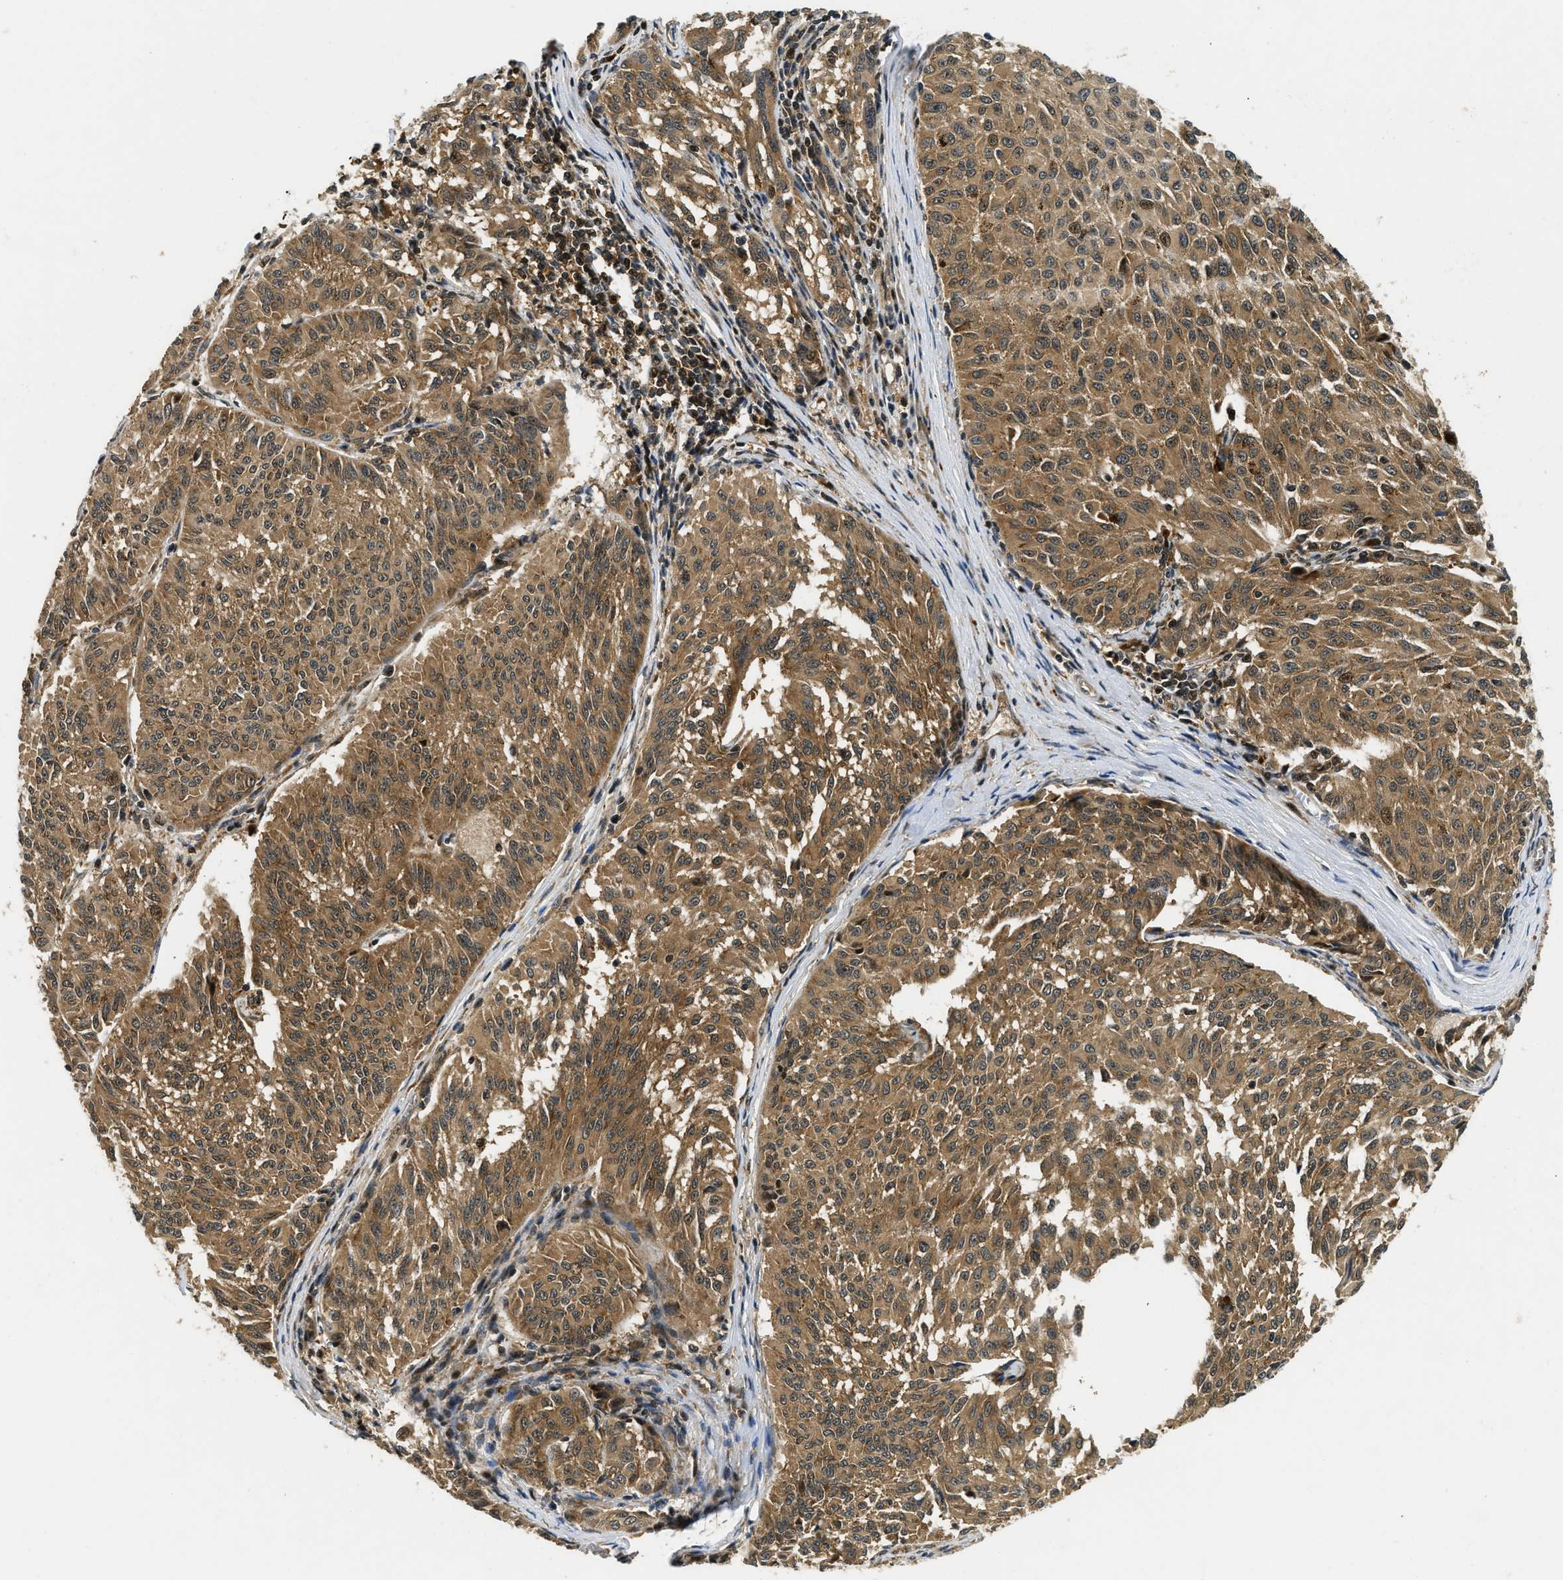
{"staining": {"intensity": "moderate", "quantity": ">75%", "location": "cytoplasmic/membranous"}, "tissue": "melanoma", "cell_type": "Tumor cells", "image_type": "cancer", "snomed": [{"axis": "morphology", "description": "Malignant melanoma, NOS"}, {"axis": "topography", "description": "Skin"}], "caption": "Immunohistochemical staining of human melanoma exhibits medium levels of moderate cytoplasmic/membranous expression in approximately >75% of tumor cells. (Stains: DAB in brown, nuclei in blue, Microscopy: brightfield microscopy at high magnification).", "gene": "ADSL", "patient": {"sex": "female", "age": 72}}